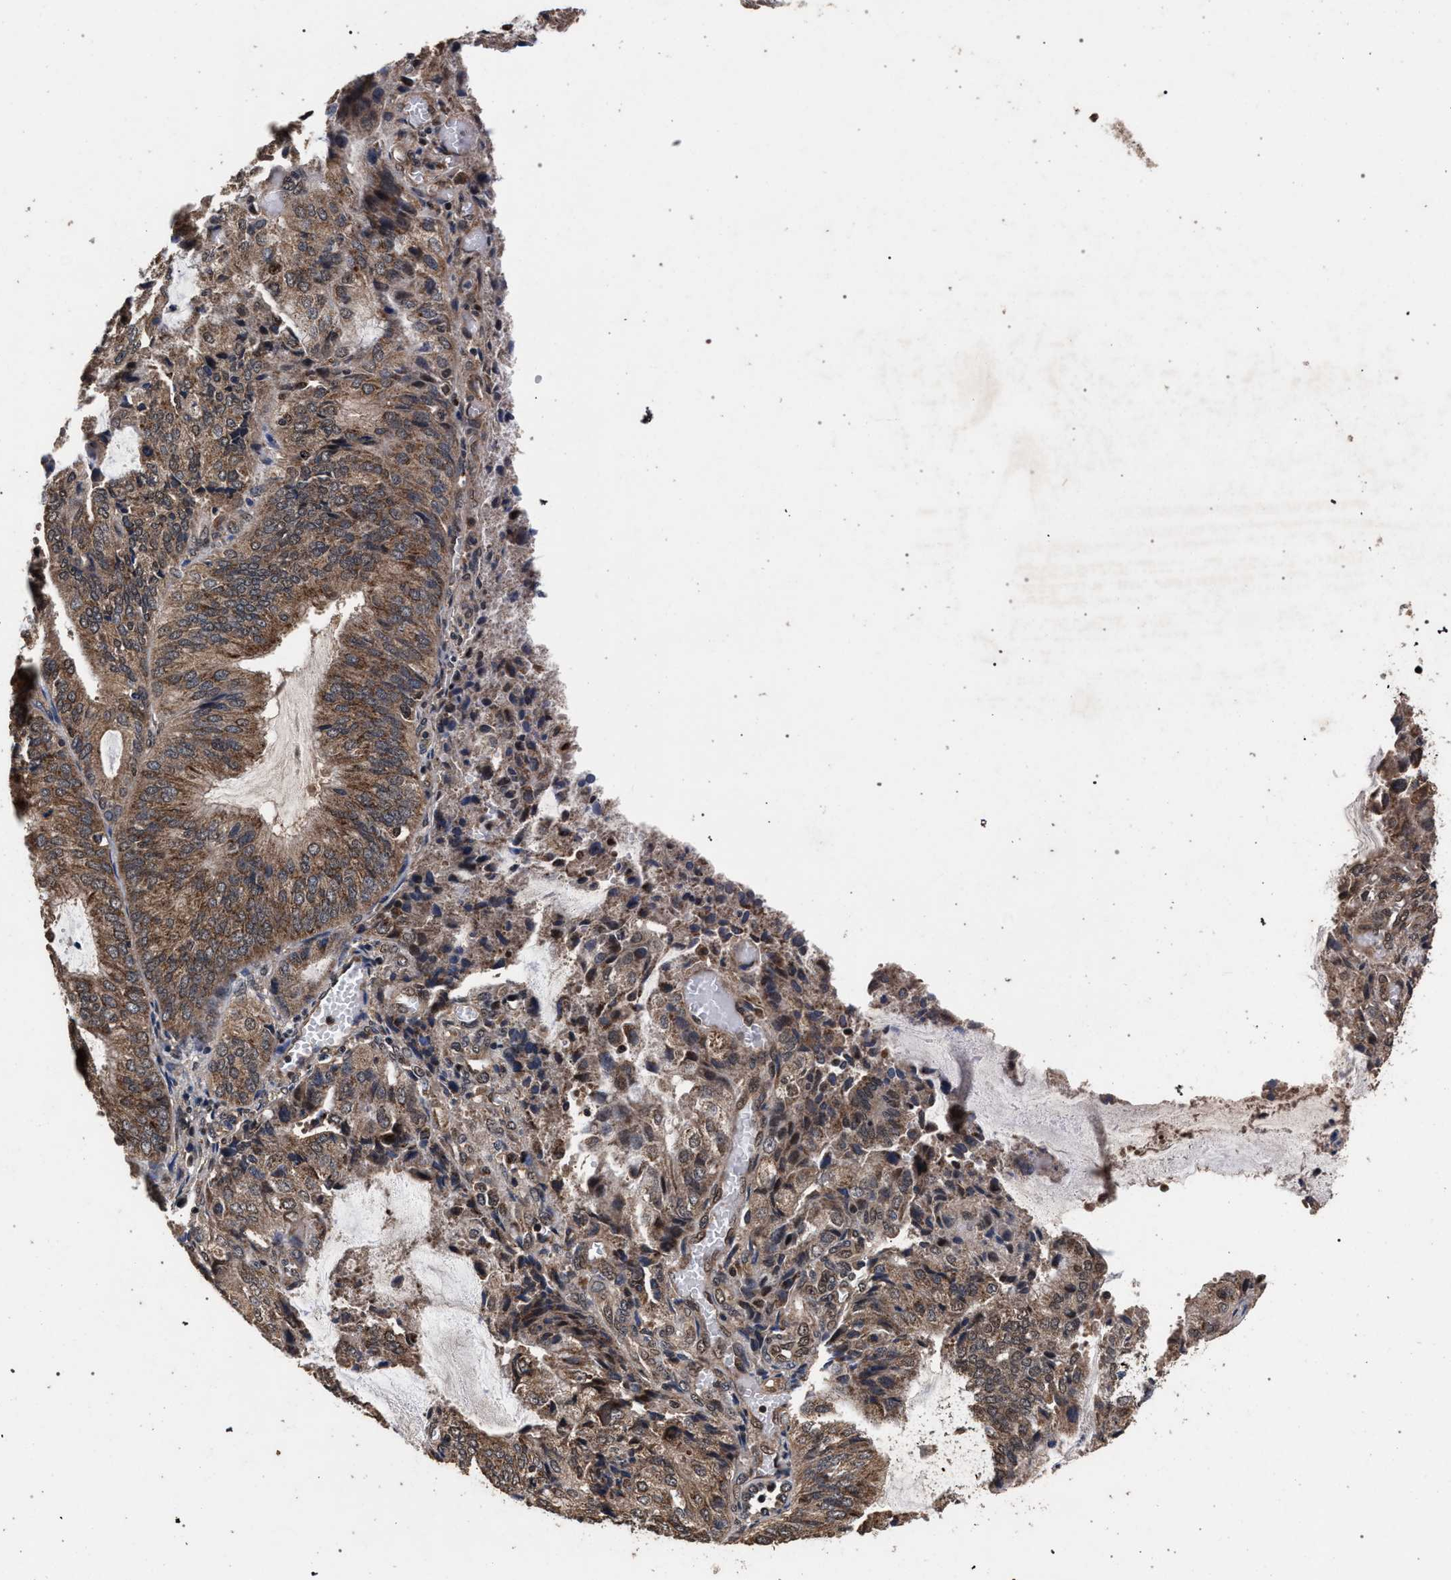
{"staining": {"intensity": "moderate", "quantity": ">75%", "location": "cytoplasmic/membranous,nuclear"}, "tissue": "endometrial cancer", "cell_type": "Tumor cells", "image_type": "cancer", "snomed": [{"axis": "morphology", "description": "Adenocarcinoma, NOS"}, {"axis": "topography", "description": "Endometrium"}], "caption": "Adenocarcinoma (endometrial) stained with immunohistochemistry demonstrates moderate cytoplasmic/membranous and nuclear staining in approximately >75% of tumor cells.", "gene": "ACOX1", "patient": {"sex": "female", "age": 81}}